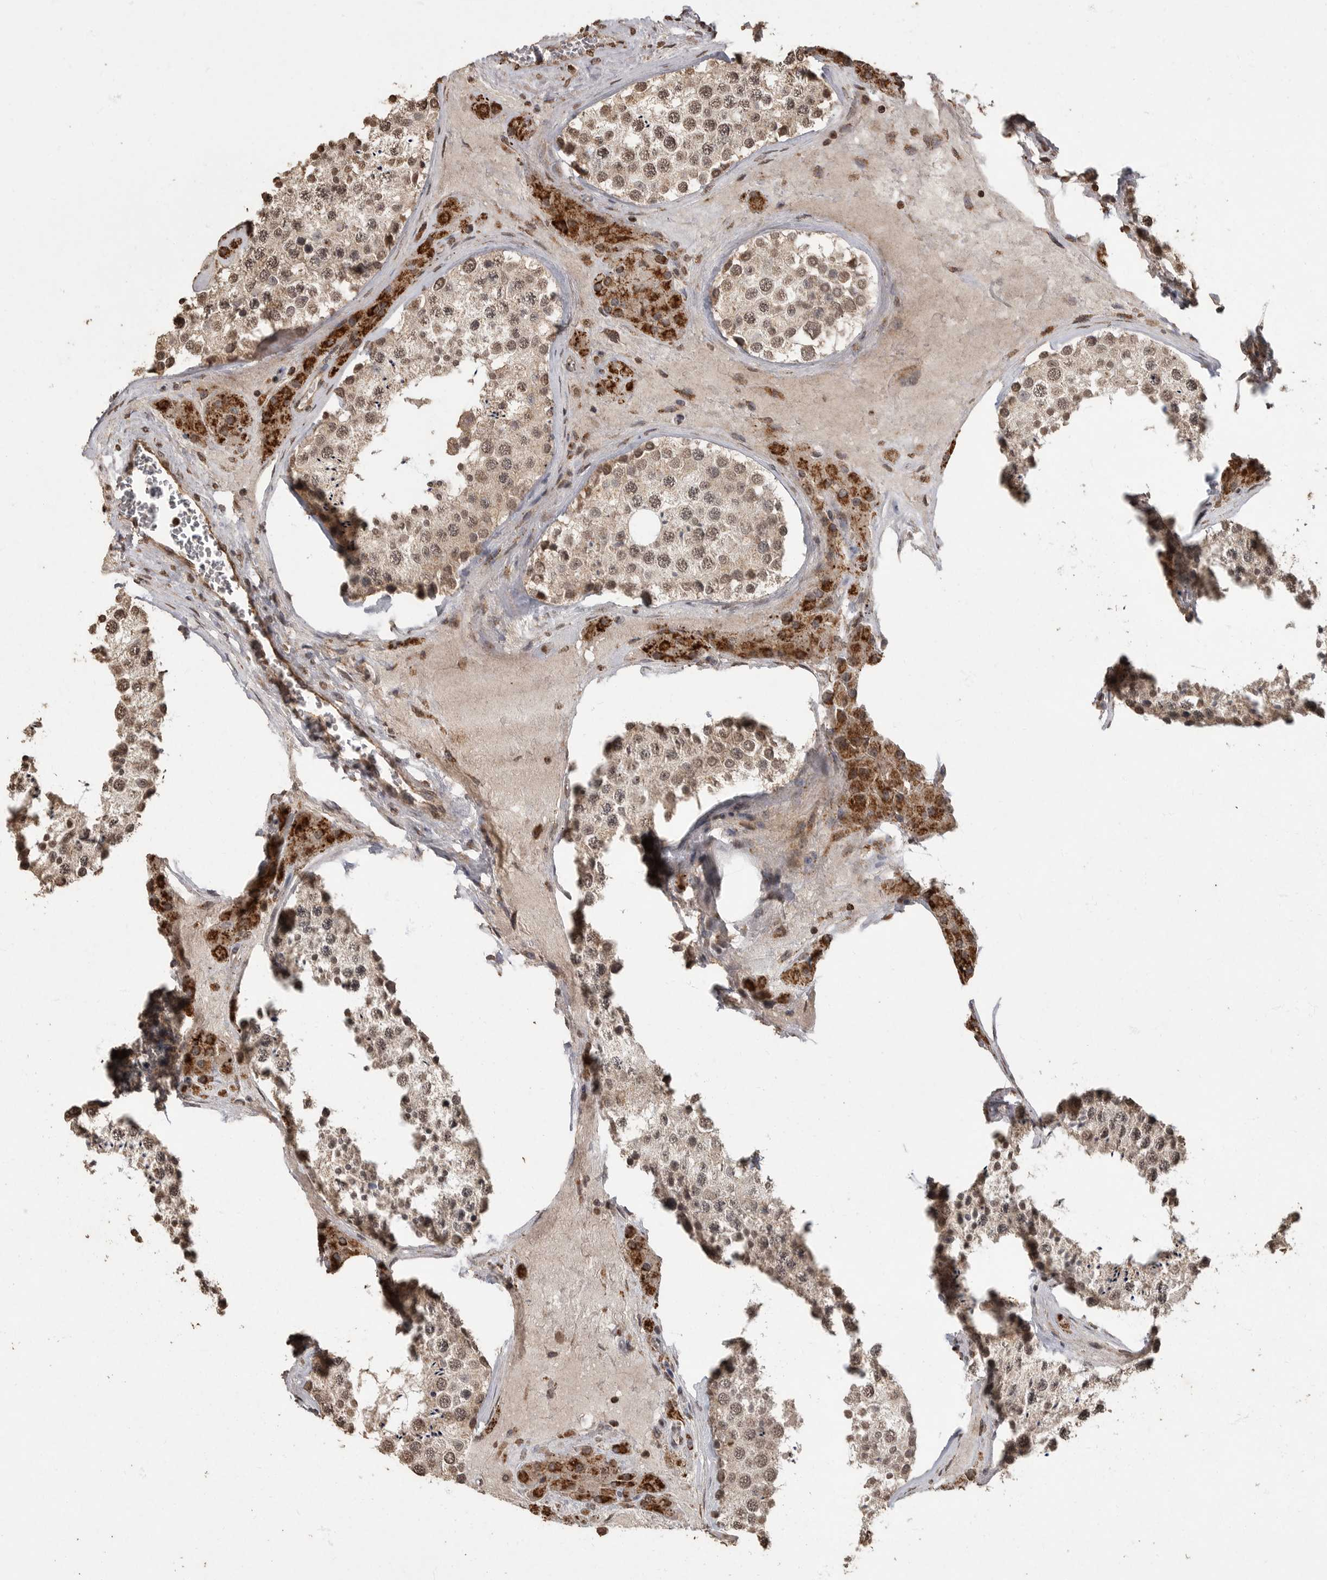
{"staining": {"intensity": "moderate", "quantity": ">75%", "location": "cytoplasmic/membranous,nuclear"}, "tissue": "testis", "cell_type": "Cells in seminiferous ducts", "image_type": "normal", "snomed": [{"axis": "morphology", "description": "Normal tissue, NOS"}, {"axis": "topography", "description": "Testis"}], "caption": "This image demonstrates immunohistochemistry (IHC) staining of unremarkable human testis, with medium moderate cytoplasmic/membranous,nuclear expression in about >75% of cells in seminiferous ducts.", "gene": "MAFG", "patient": {"sex": "male", "age": 46}}